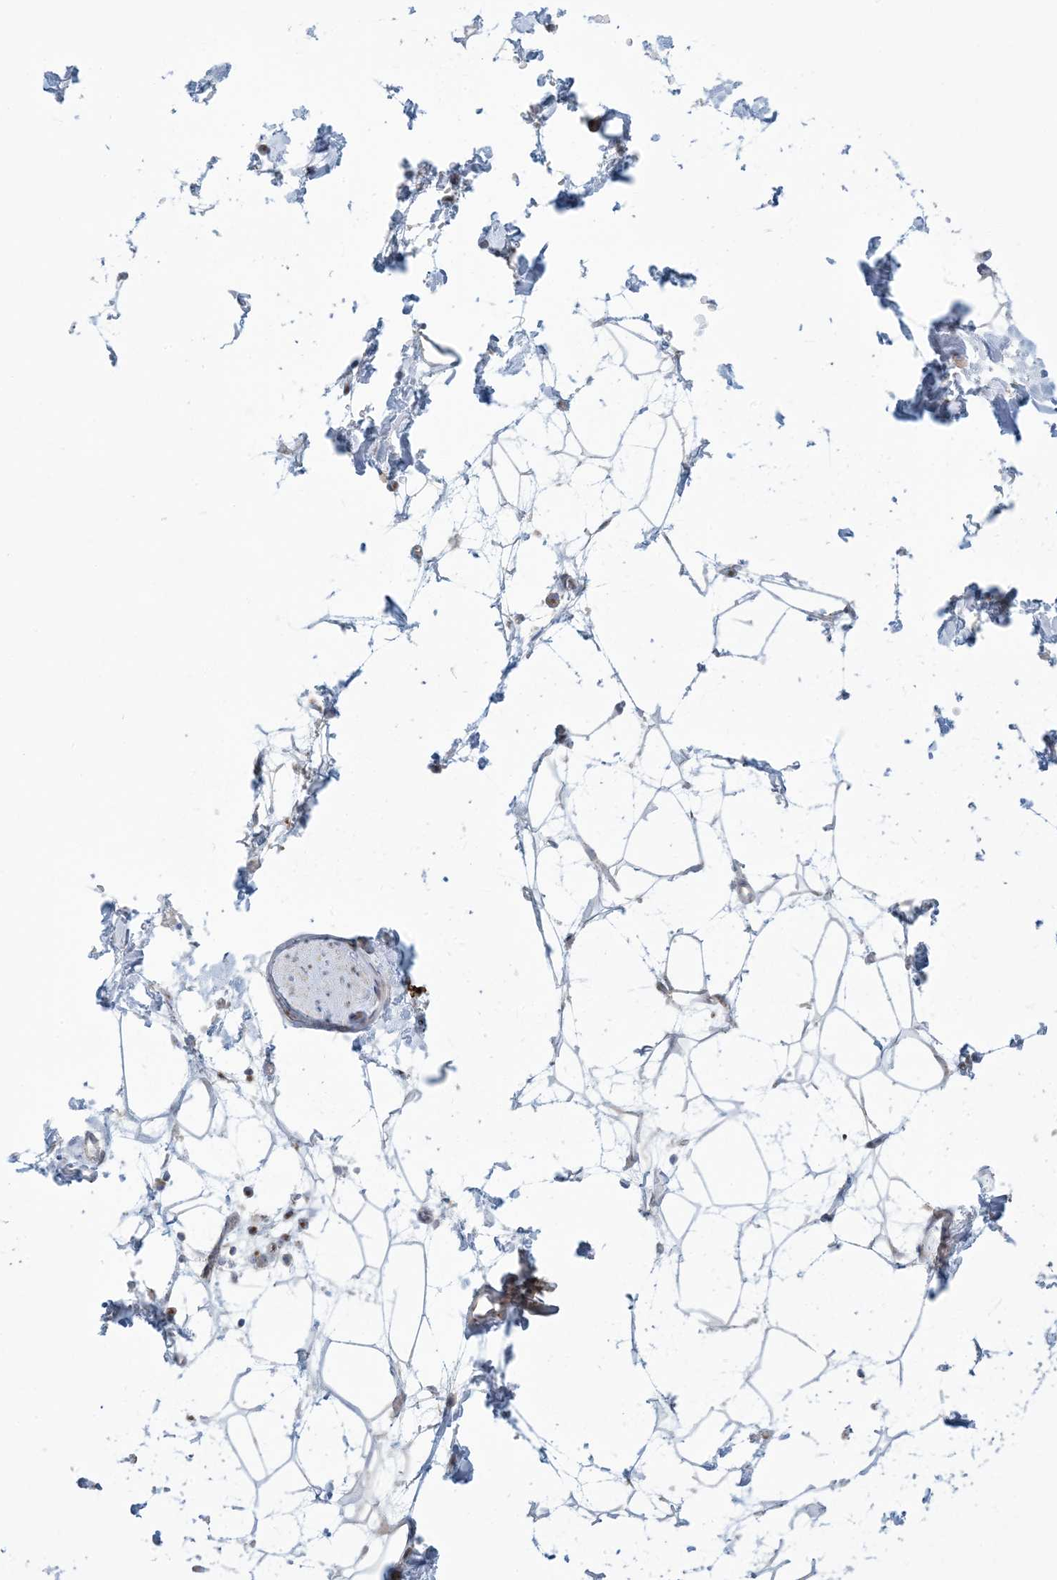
{"staining": {"intensity": "negative", "quantity": "none", "location": "none"}, "tissue": "adipose tissue", "cell_type": "Adipocytes", "image_type": "normal", "snomed": [{"axis": "morphology", "description": "Normal tissue, NOS"}, {"axis": "topography", "description": "Soft tissue"}], "caption": "A histopathology image of human adipose tissue is negative for staining in adipocytes. (DAB IHC, high magnification).", "gene": "AFTPH", "patient": {"sex": "male", "age": 72}}